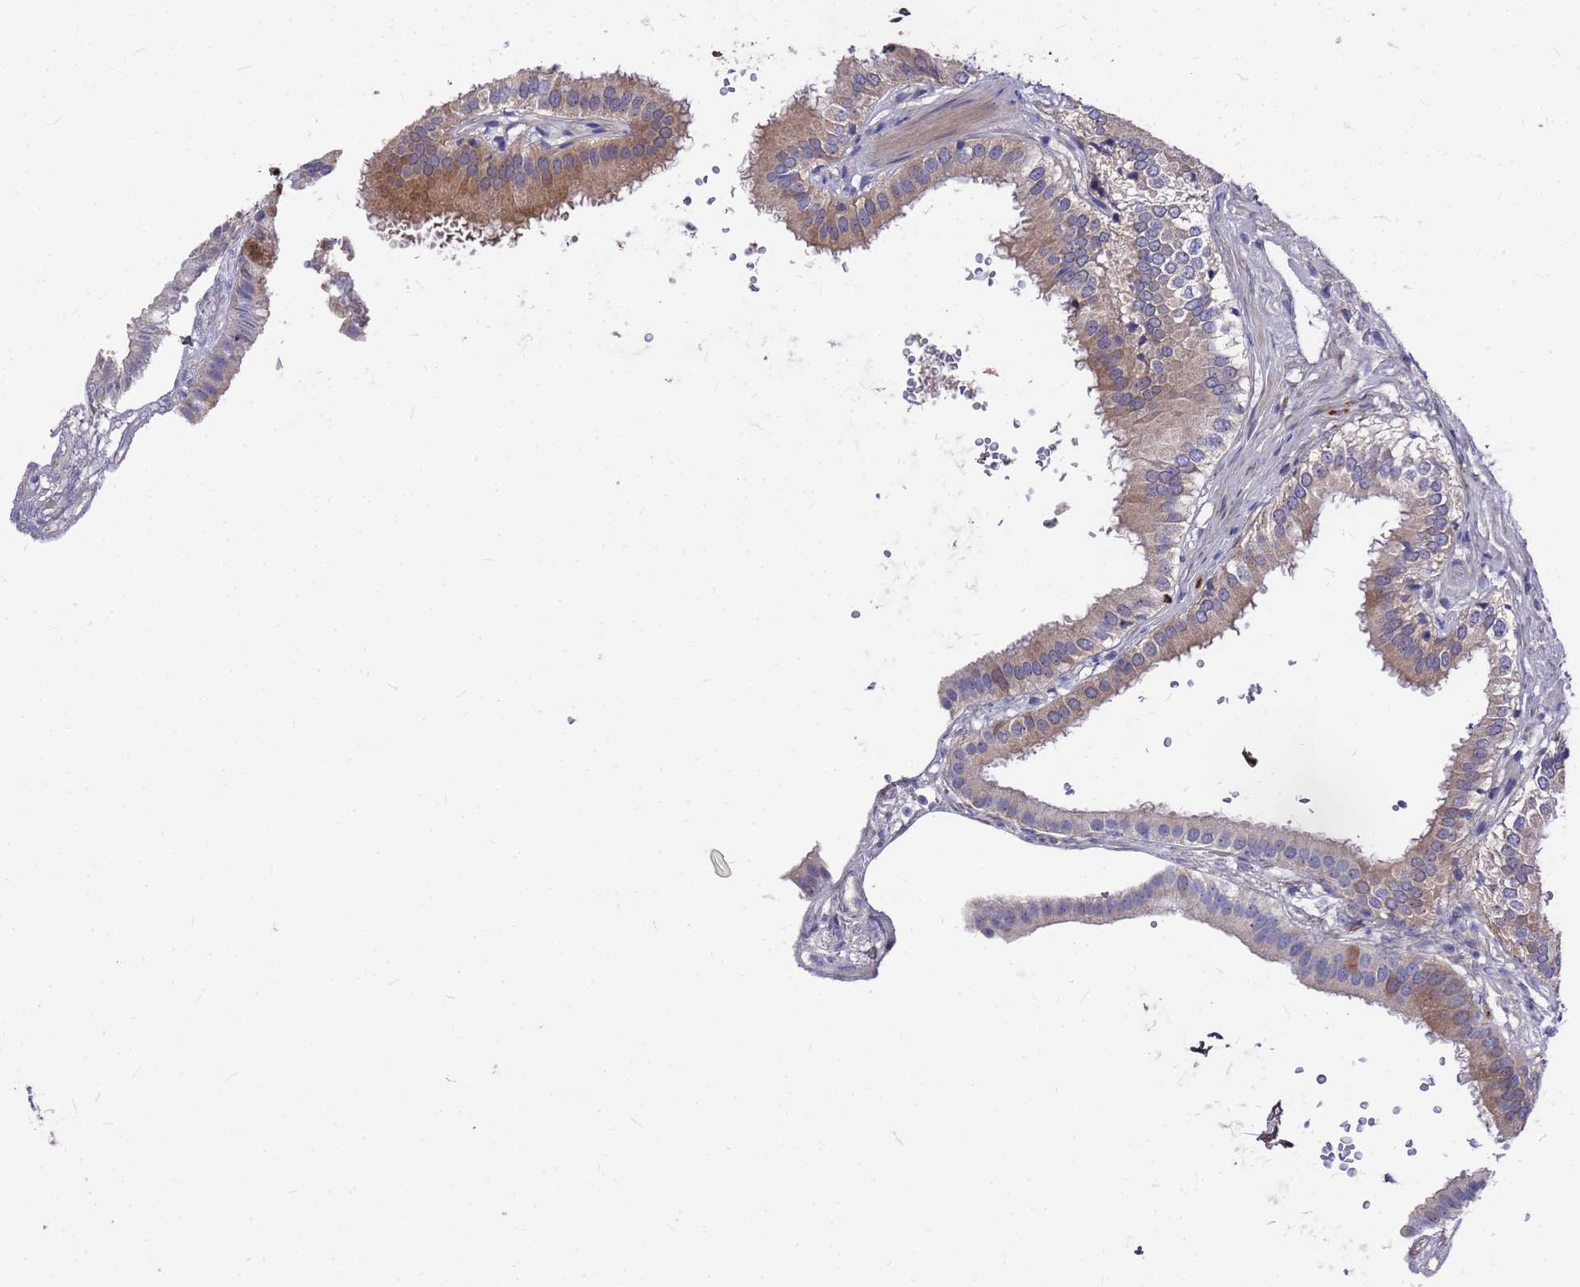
{"staining": {"intensity": "moderate", "quantity": ">75%", "location": "cytoplasmic/membranous"}, "tissue": "gallbladder", "cell_type": "Glandular cells", "image_type": "normal", "snomed": [{"axis": "morphology", "description": "Normal tissue, NOS"}, {"axis": "topography", "description": "Gallbladder"}], "caption": "Immunohistochemical staining of normal gallbladder reveals medium levels of moderate cytoplasmic/membranous expression in about >75% of glandular cells. (DAB IHC, brown staining for protein, blue staining for nuclei).", "gene": "ZNF717", "patient": {"sex": "female", "age": 61}}